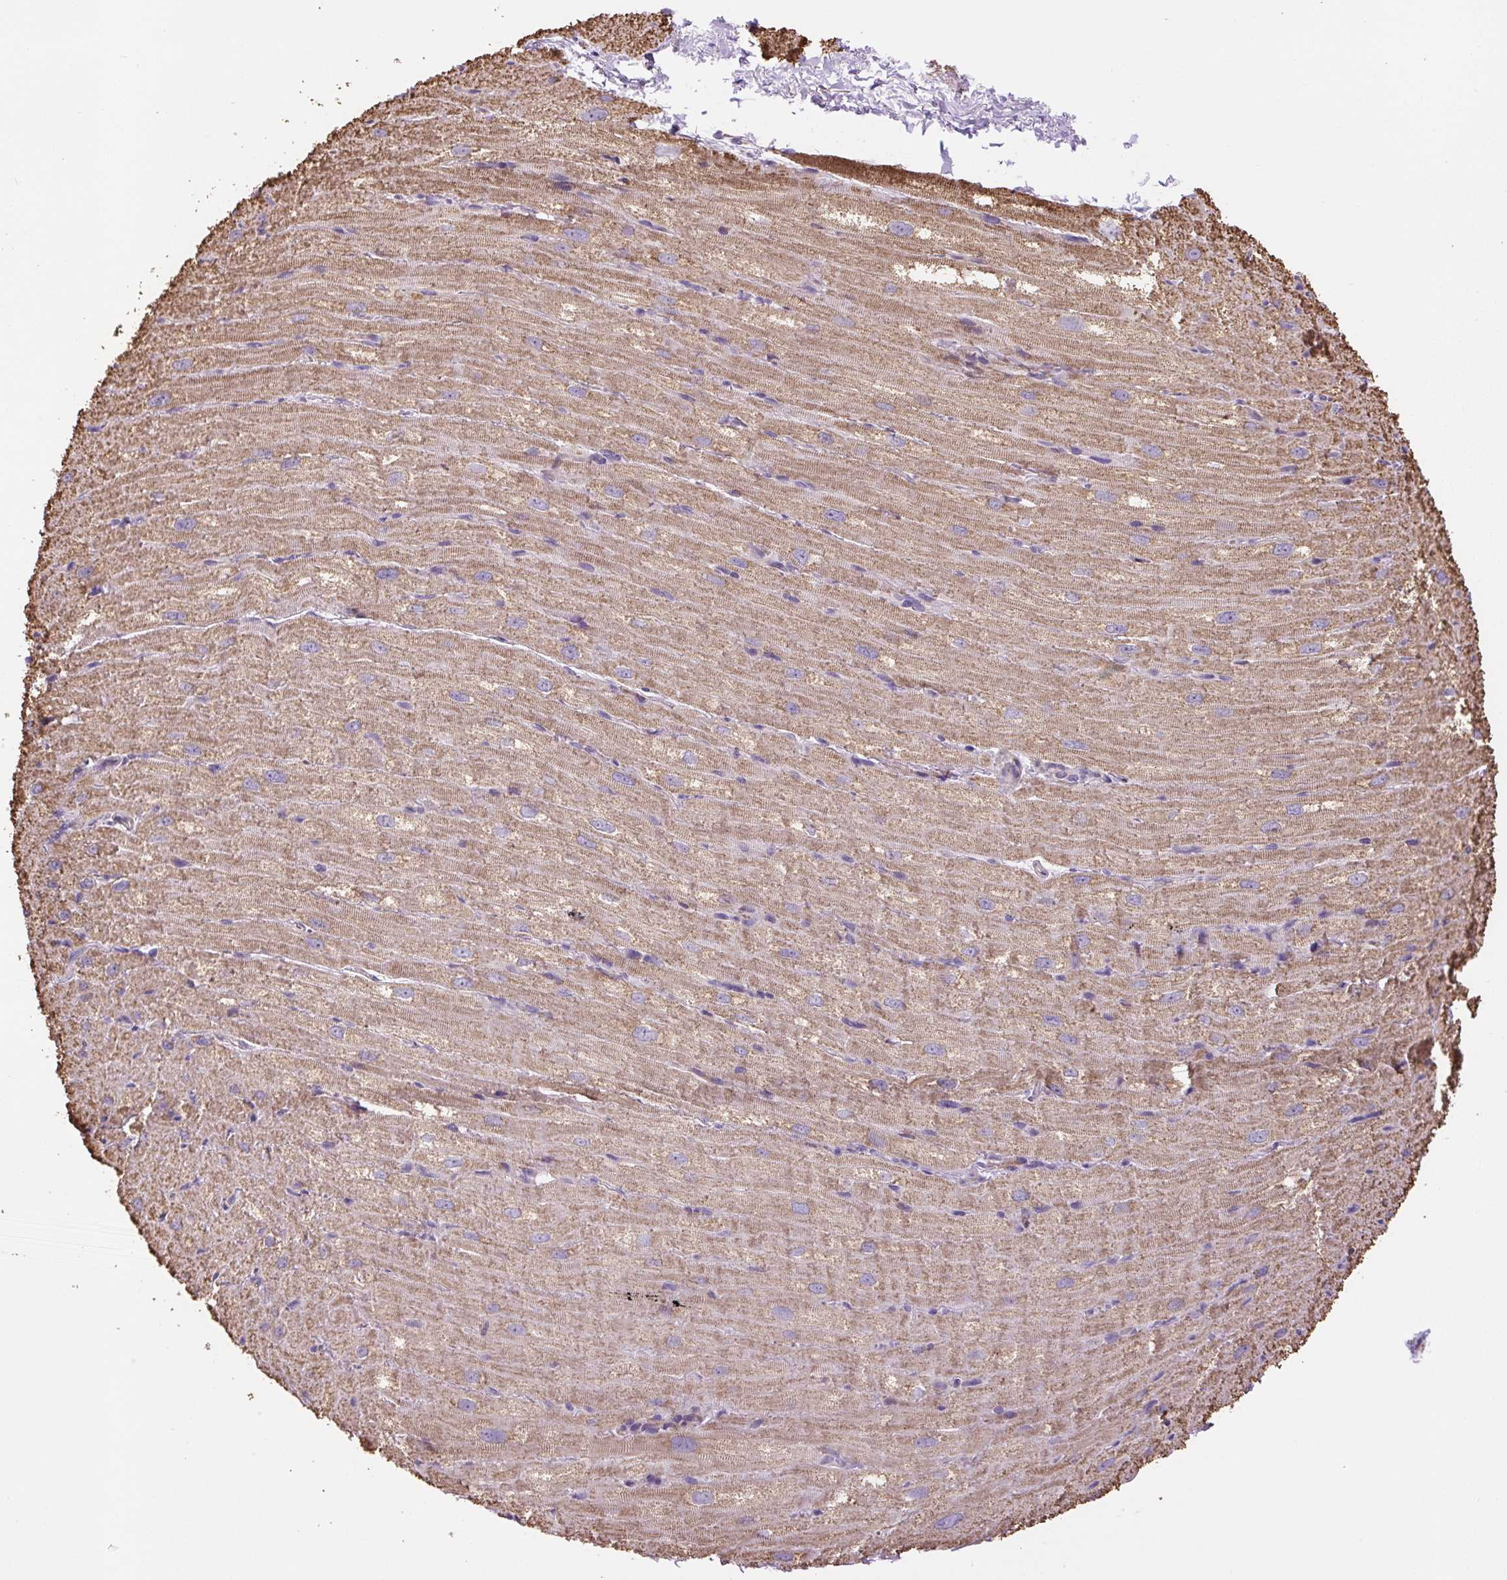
{"staining": {"intensity": "moderate", "quantity": ">75%", "location": "cytoplasmic/membranous"}, "tissue": "heart muscle", "cell_type": "Cardiomyocytes", "image_type": "normal", "snomed": [{"axis": "morphology", "description": "Normal tissue, NOS"}, {"axis": "topography", "description": "Heart"}], "caption": "Moderate cytoplasmic/membranous staining is seen in approximately >75% of cardiomyocytes in normal heart muscle.", "gene": "PLCG1", "patient": {"sex": "male", "age": 62}}